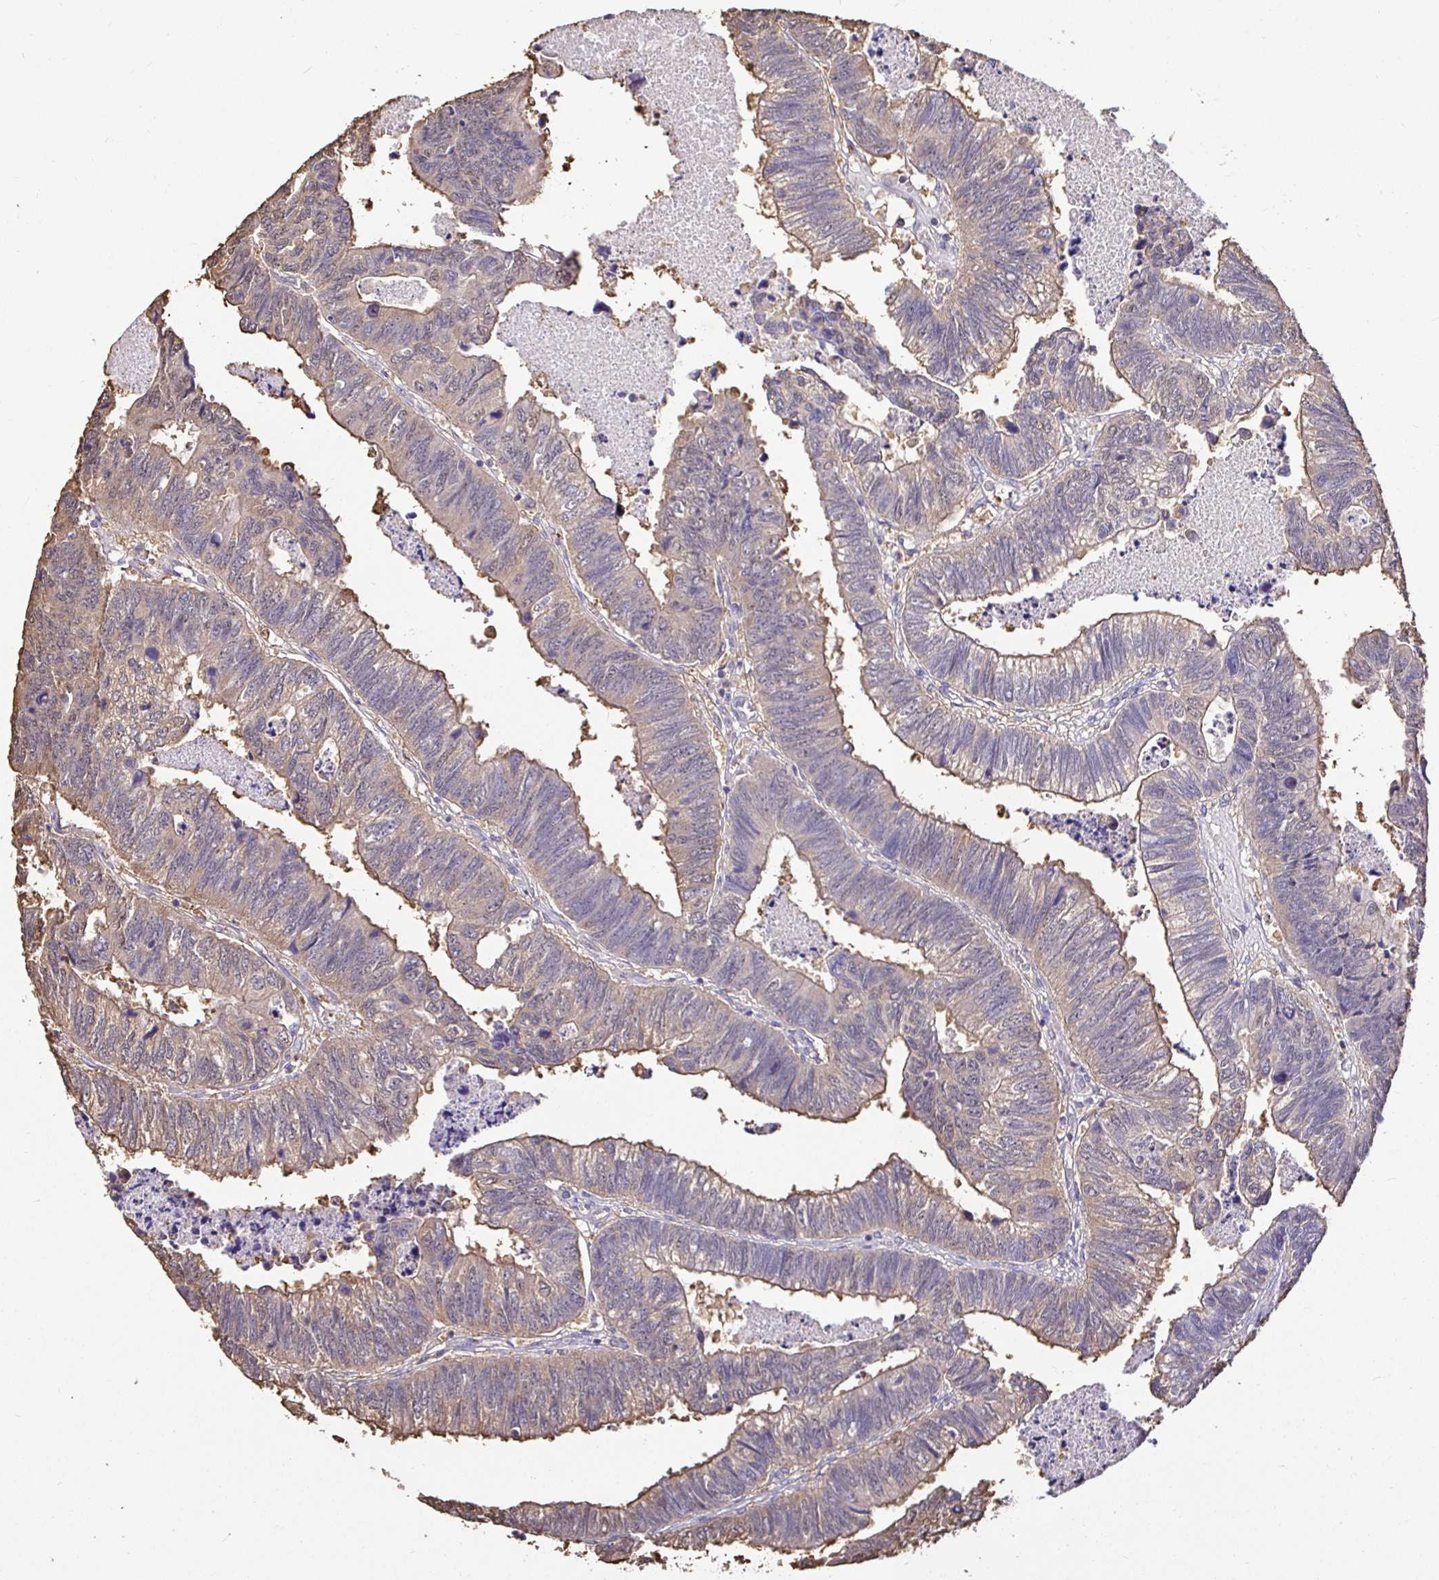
{"staining": {"intensity": "weak", "quantity": "25%-75%", "location": "cytoplasmic/membranous"}, "tissue": "colorectal cancer", "cell_type": "Tumor cells", "image_type": "cancer", "snomed": [{"axis": "morphology", "description": "Adenocarcinoma, NOS"}, {"axis": "topography", "description": "Colon"}], "caption": "A brown stain highlights weak cytoplasmic/membranous staining of a protein in colorectal adenocarcinoma tumor cells.", "gene": "MAPK8IP3", "patient": {"sex": "male", "age": 62}}